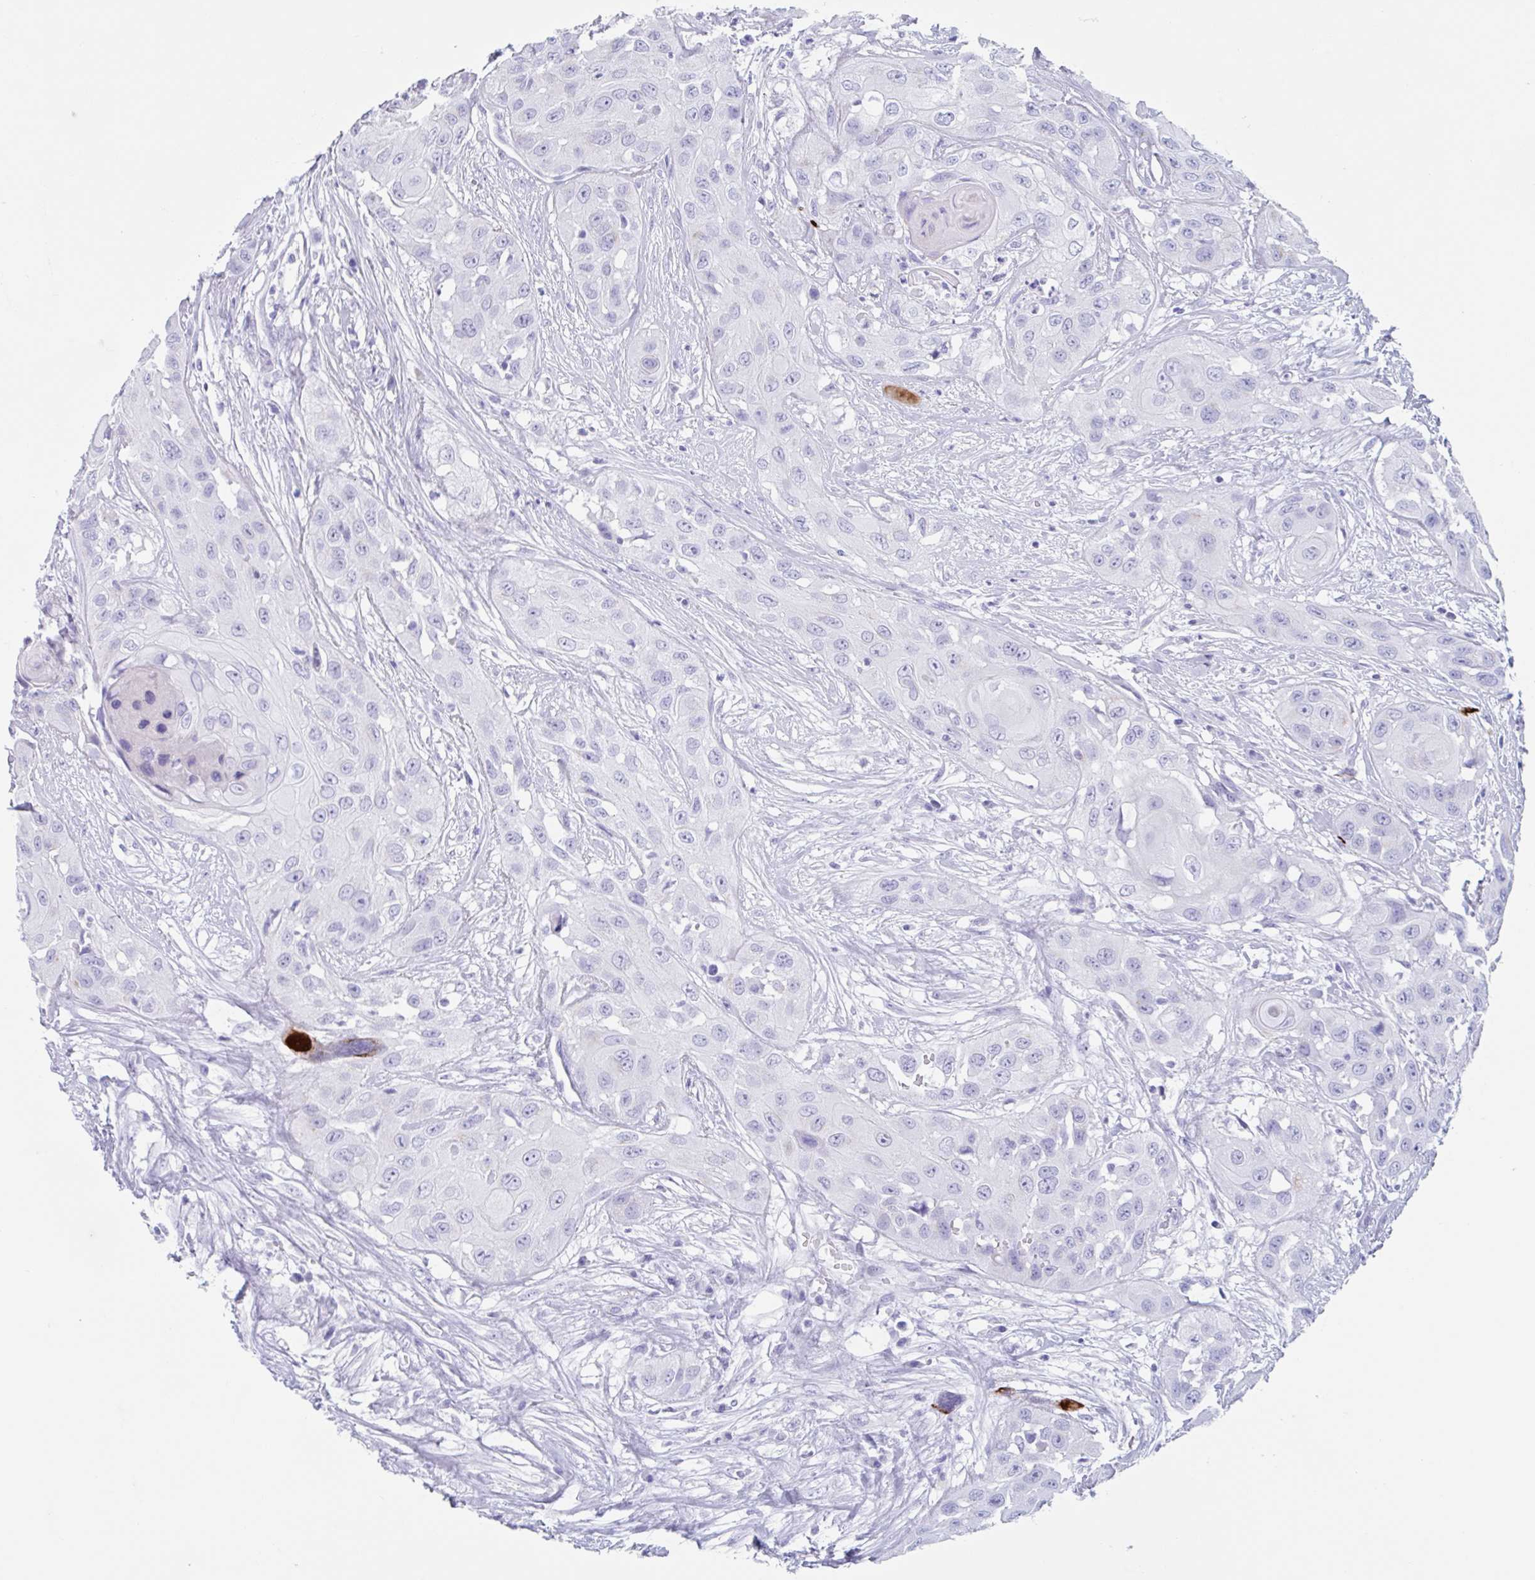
{"staining": {"intensity": "negative", "quantity": "none", "location": "none"}, "tissue": "head and neck cancer", "cell_type": "Tumor cells", "image_type": "cancer", "snomed": [{"axis": "morphology", "description": "Squamous cell carcinoma, NOS"}, {"axis": "topography", "description": "Head-Neck"}], "caption": "Immunohistochemical staining of human squamous cell carcinoma (head and neck) displays no significant expression in tumor cells.", "gene": "CPTP", "patient": {"sex": "male", "age": 83}}